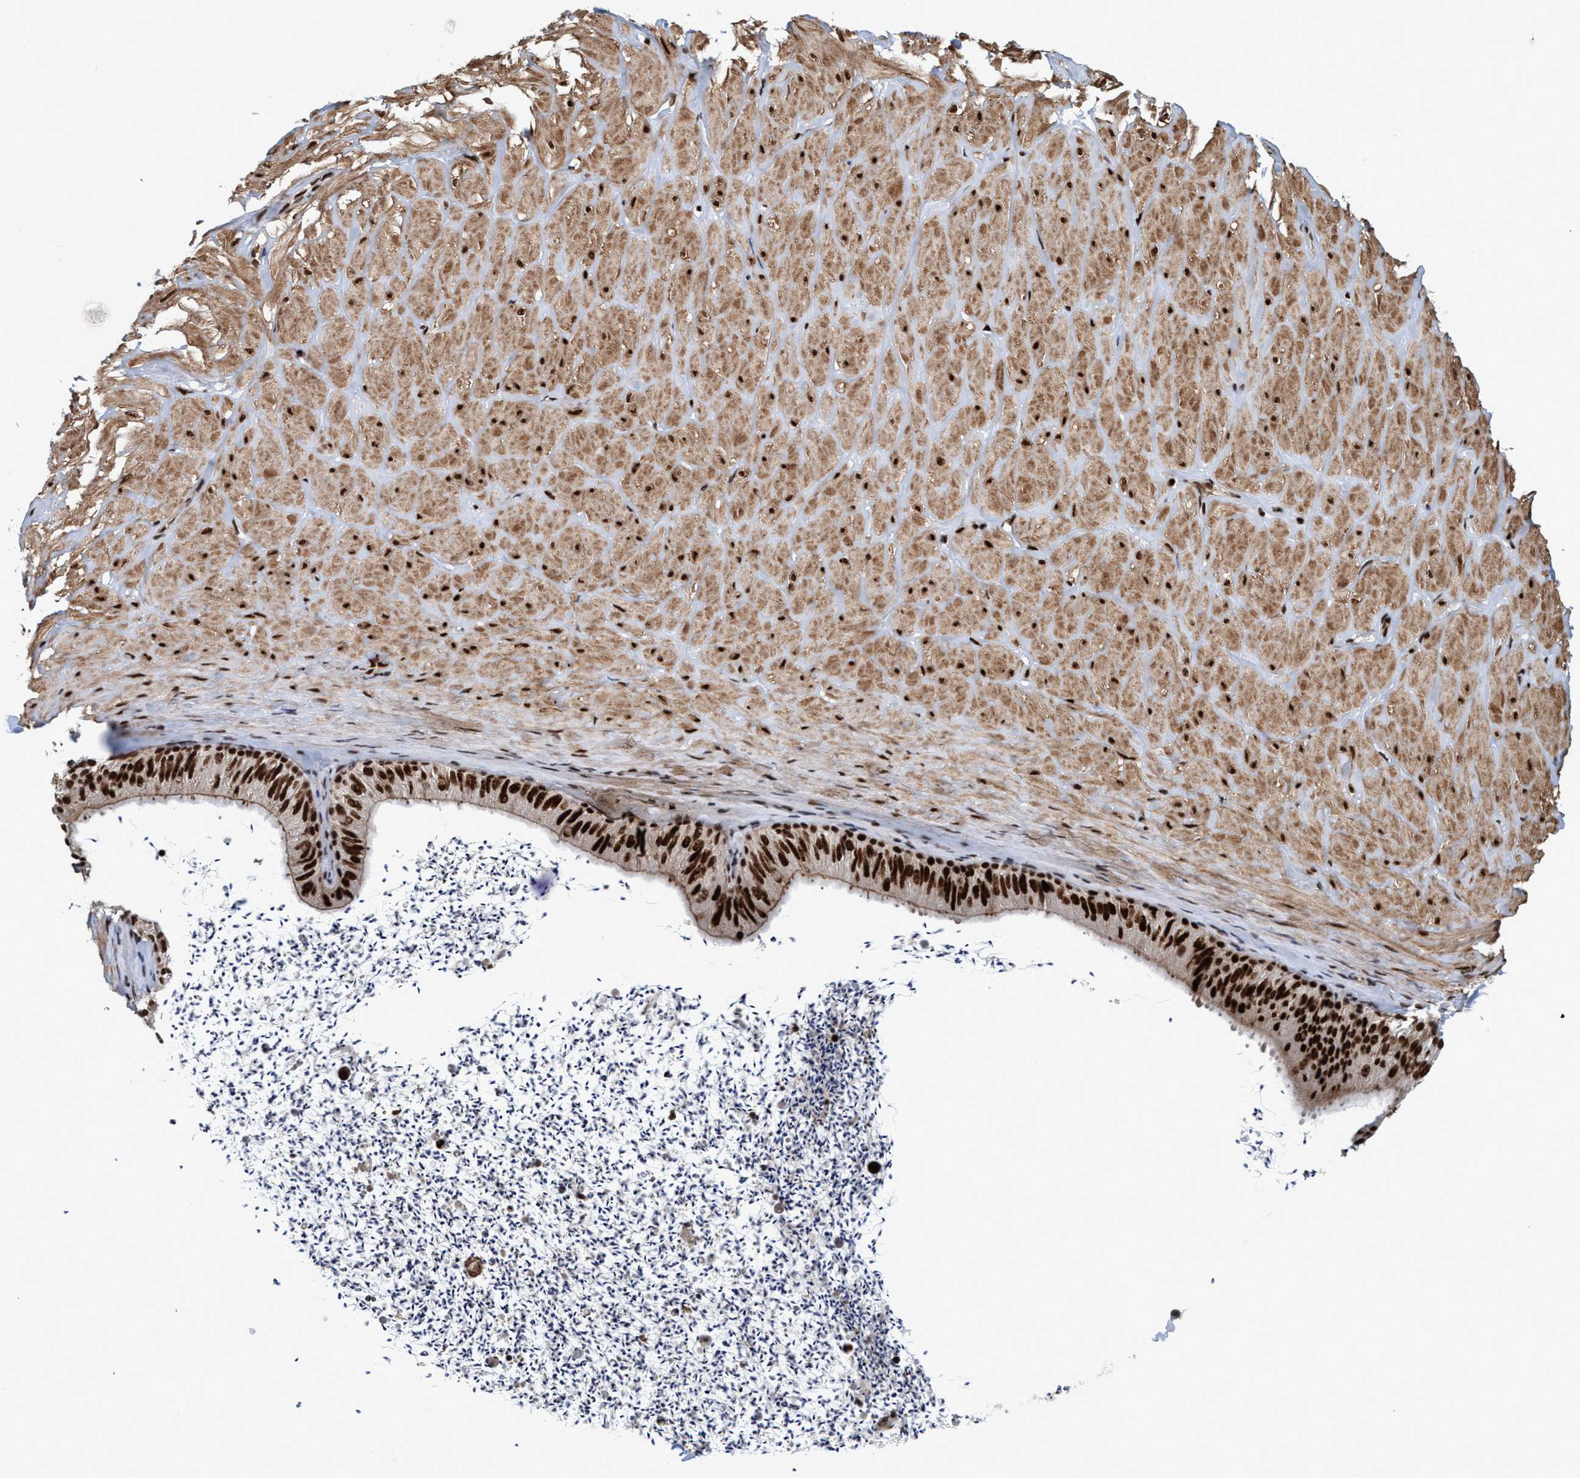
{"staining": {"intensity": "strong", "quantity": ">75%", "location": "nuclear"}, "tissue": "adipose tissue", "cell_type": "Adipocytes", "image_type": "normal", "snomed": [{"axis": "morphology", "description": "Normal tissue, NOS"}, {"axis": "topography", "description": "Adipose tissue"}, {"axis": "topography", "description": "Vascular tissue"}, {"axis": "topography", "description": "Peripheral nerve tissue"}], "caption": "Strong nuclear expression is appreciated in about >75% of adipocytes in normal adipose tissue. (IHC, brightfield microscopy, high magnification).", "gene": "TOPBP1", "patient": {"sex": "male", "age": 25}}